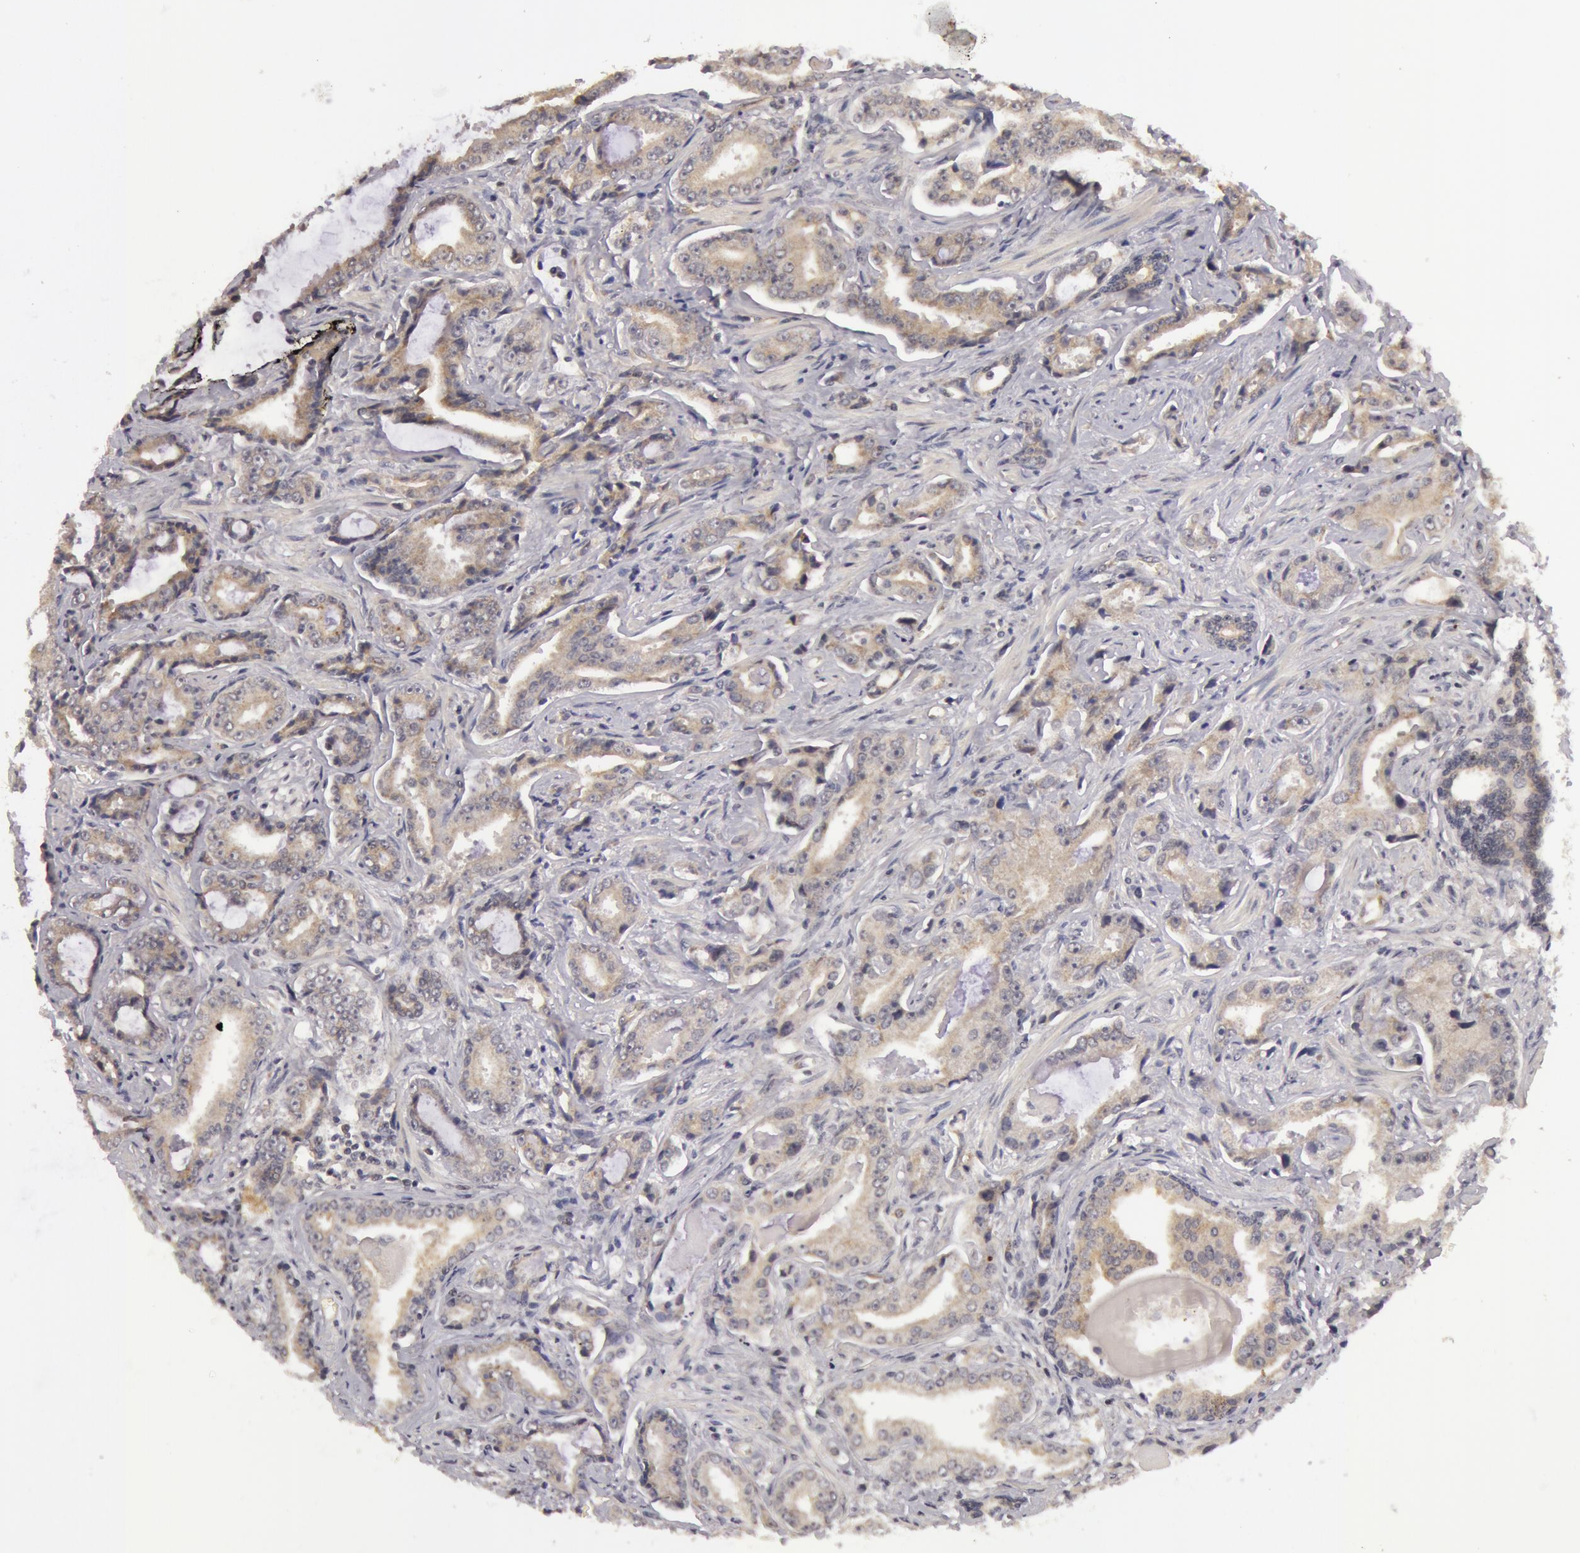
{"staining": {"intensity": "weak", "quantity": ">75%", "location": "cytoplasmic/membranous"}, "tissue": "prostate cancer", "cell_type": "Tumor cells", "image_type": "cancer", "snomed": [{"axis": "morphology", "description": "Adenocarcinoma, Low grade"}, {"axis": "topography", "description": "Prostate"}], "caption": "Protein staining of prostate cancer tissue displays weak cytoplasmic/membranous staining in approximately >75% of tumor cells.", "gene": "SYTL4", "patient": {"sex": "male", "age": 65}}